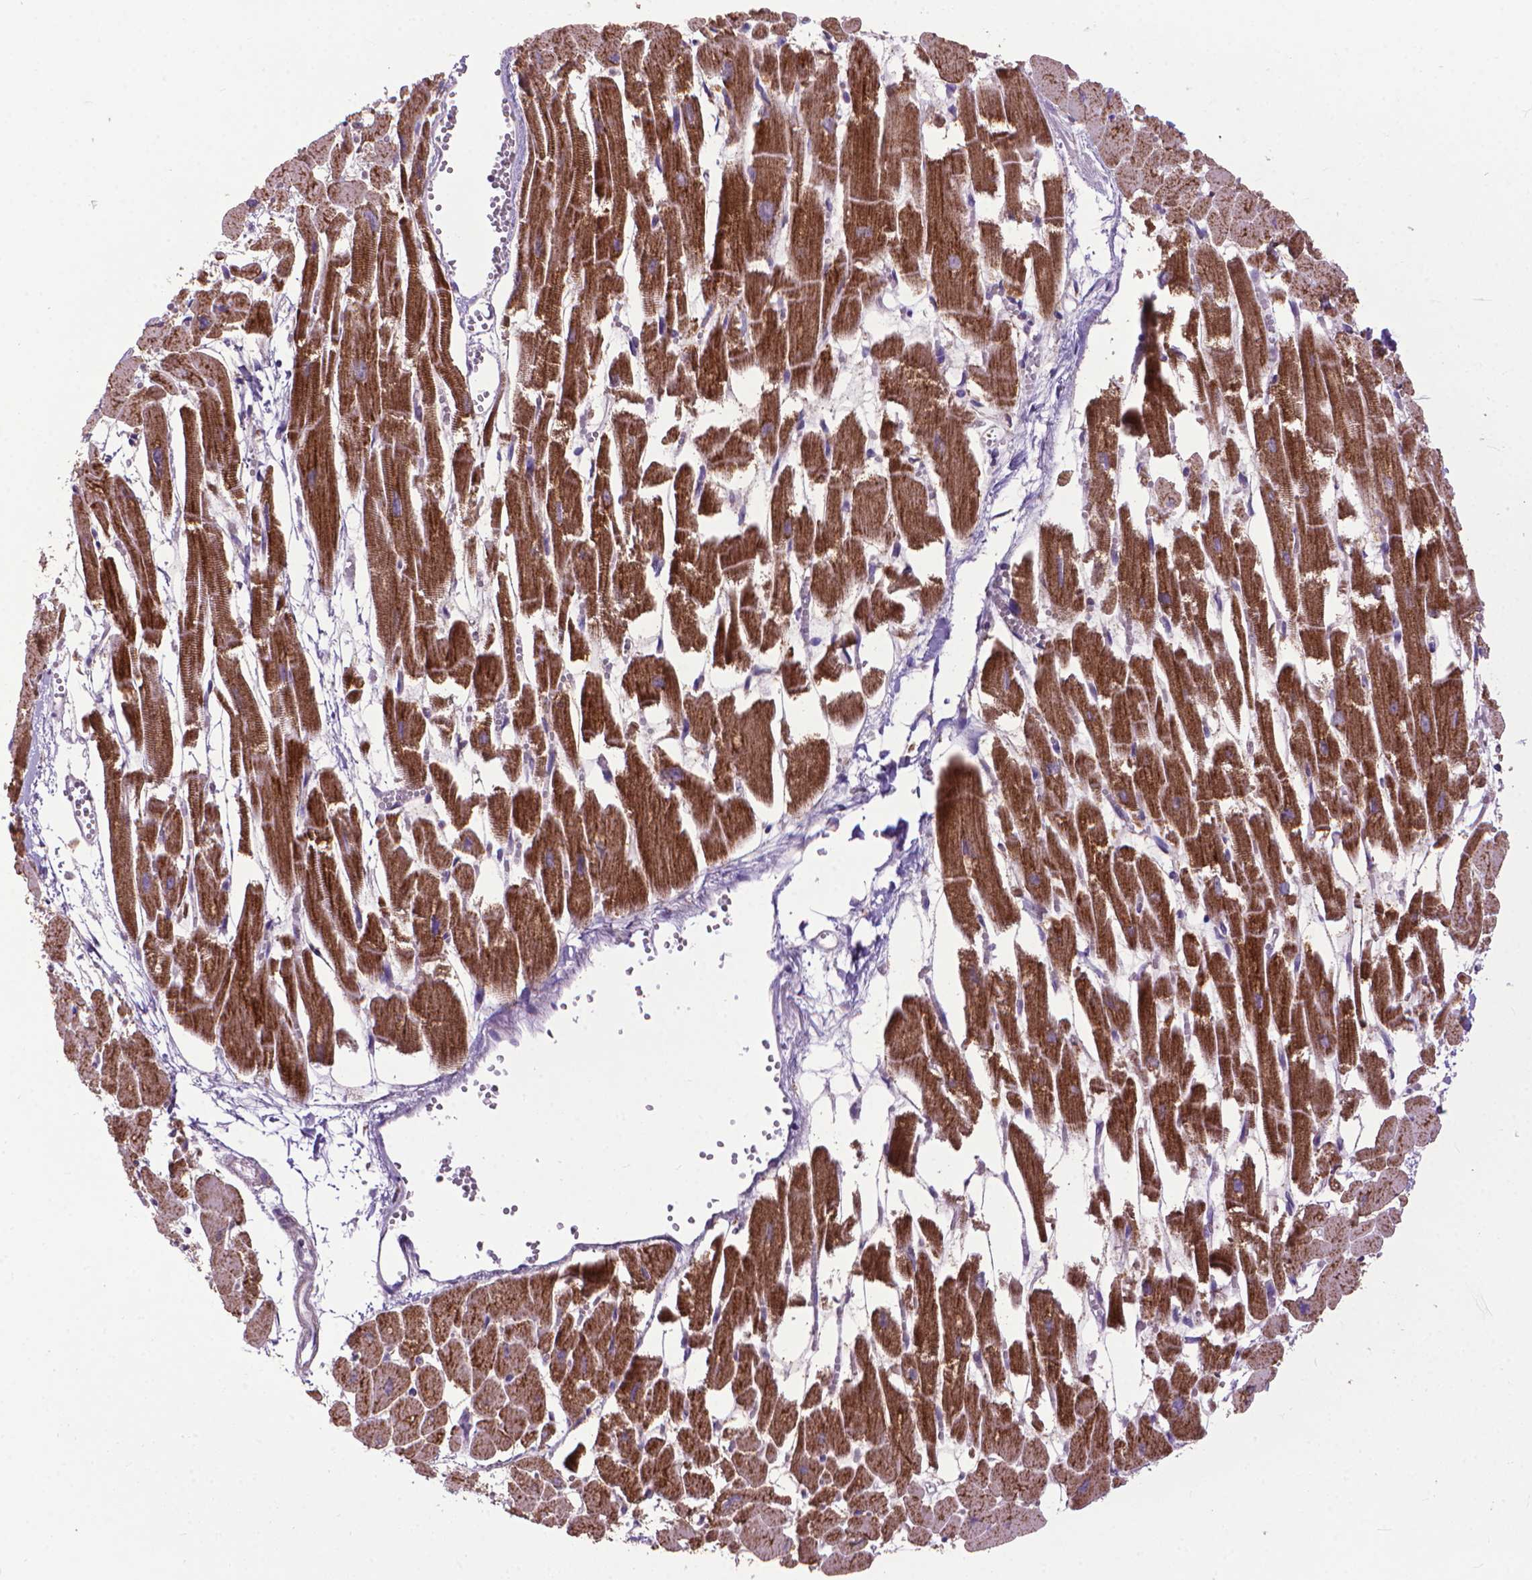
{"staining": {"intensity": "strong", "quantity": ">75%", "location": "cytoplasmic/membranous"}, "tissue": "heart muscle", "cell_type": "Cardiomyocytes", "image_type": "normal", "snomed": [{"axis": "morphology", "description": "Normal tissue, NOS"}, {"axis": "topography", "description": "Heart"}], "caption": "A high-resolution image shows immunohistochemistry (IHC) staining of unremarkable heart muscle, which displays strong cytoplasmic/membranous expression in approximately >75% of cardiomyocytes. (Brightfield microscopy of DAB IHC at high magnification).", "gene": "VDAC1", "patient": {"sex": "female", "age": 52}}